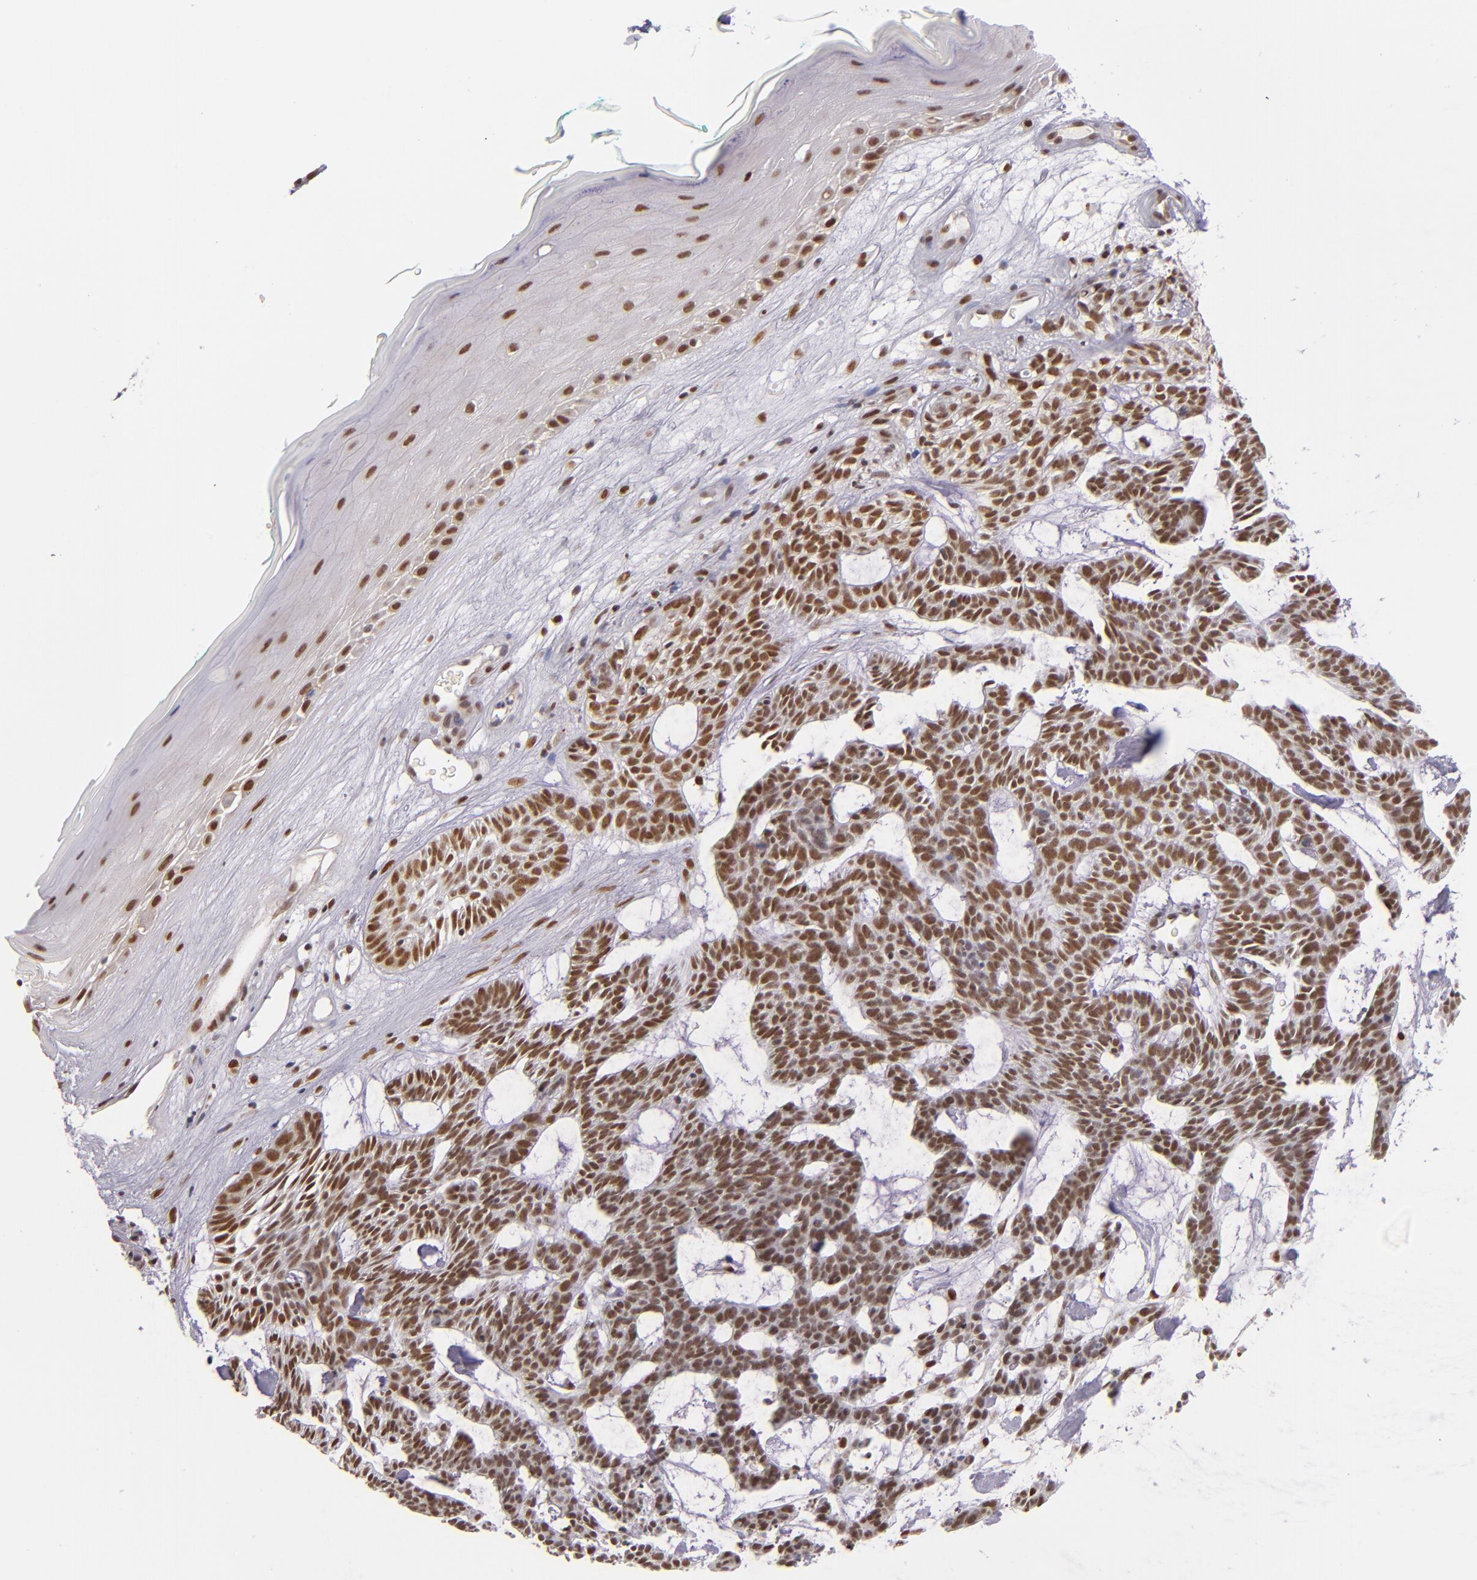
{"staining": {"intensity": "moderate", "quantity": ">75%", "location": "nuclear"}, "tissue": "skin cancer", "cell_type": "Tumor cells", "image_type": "cancer", "snomed": [{"axis": "morphology", "description": "Basal cell carcinoma"}, {"axis": "topography", "description": "Skin"}], "caption": "Immunohistochemical staining of human skin cancer shows medium levels of moderate nuclear protein positivity in approximately >75% of tumor cells.", "gene": "NCOR2", "patient": {"sex": "male", "age": 75}}